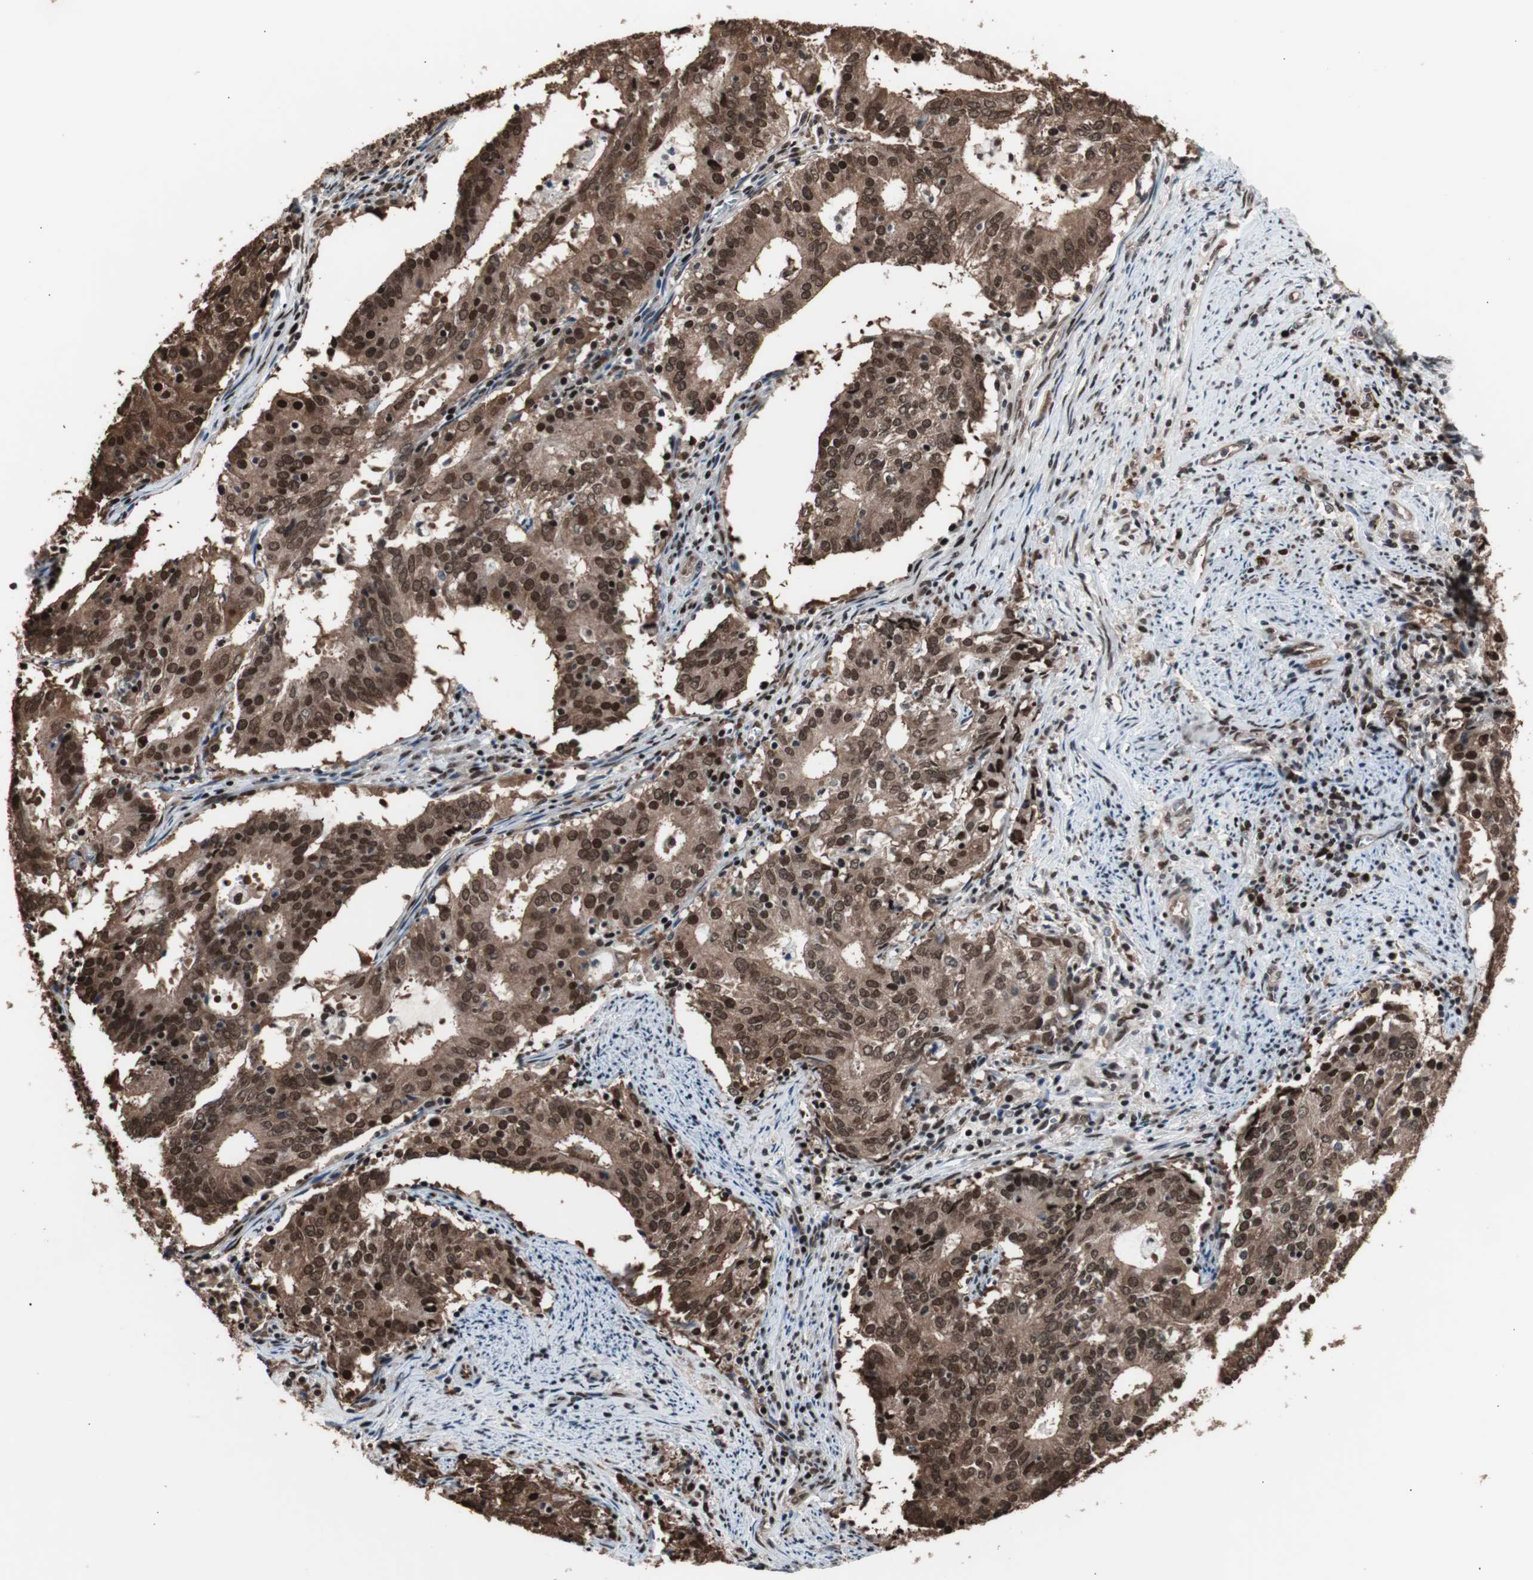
{"staining": {"intensity": "strong", "quantity": ">75%", "location": "cytoplasmic/membranous,nuclear"}, "tissue": "cervical cancer", "cell_type": "Tumor cells", "image_type": "cancer", "snomed": [{"axis": "morphology", "description": "Adenocarcinoma, NOS"}, {"axis": "topography", "description": "Cervix"}], "caption": "Tumor cells demonstrate high levels of strong cytoplasmic/membranous and nuclear expression in about >75% of cells in human cervical cancer (adenocarcinoma).", "gene": "POGZ", "patient": {"sex": "female", "age": 44}}